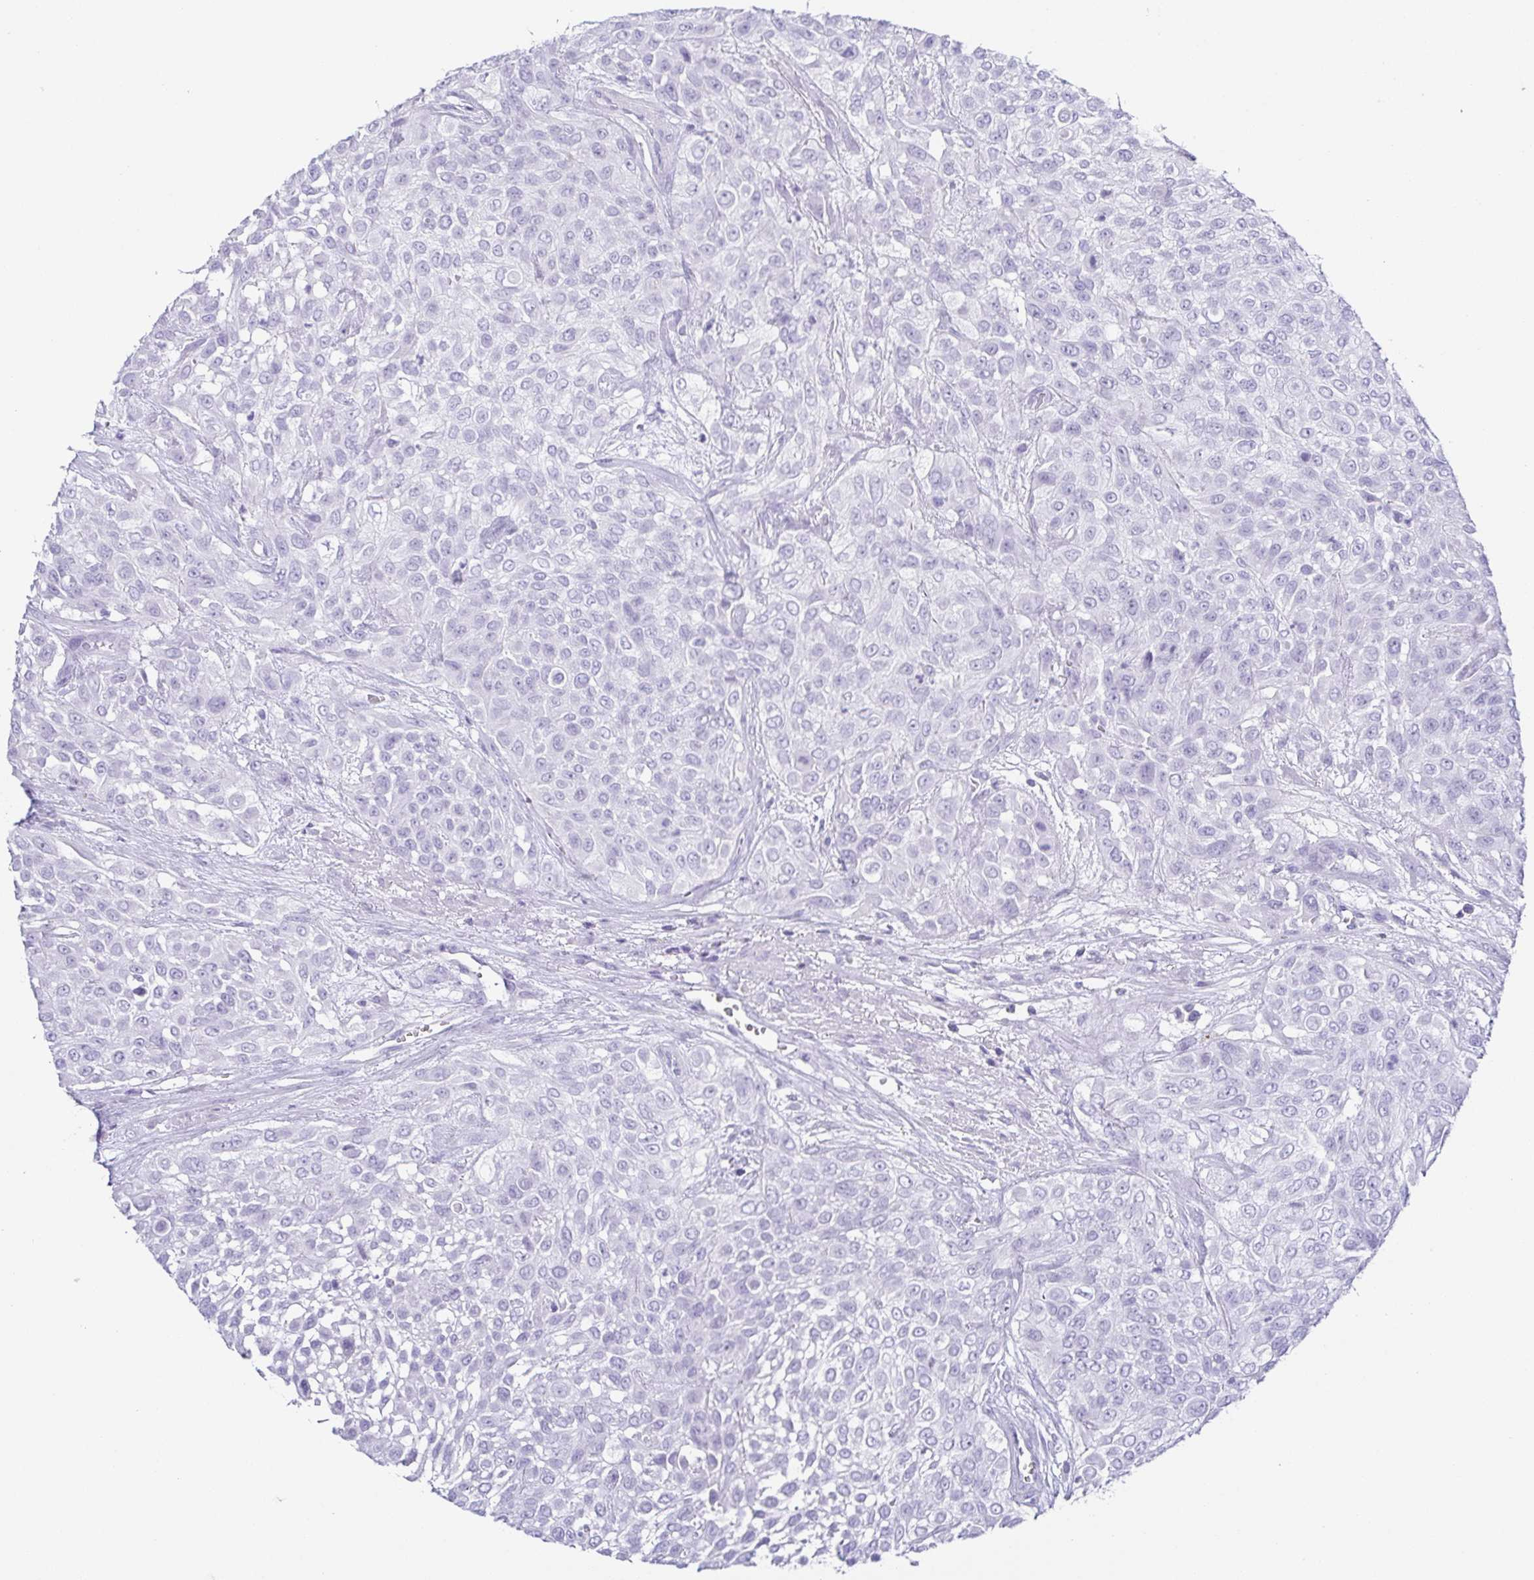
{"staining": {"intensity": "negative", "quantity": "none", "location": "none"}, "tissue": "urothelial cancer", "cell_type": "Tumor cells", "image_type": "cancer", "snomed": [{"axis": "morphology", "description": "Urothelial carcinoma, High grade"}, {"axis": "topography", "description": "Urinary bladder"}], "caption": "A micrograph of human urothelial cancer is negative for staining in tumor cells. (Immunohistochemistry (ihc), brightfield microscopy, high magnification).", "gene": "ZG16B", "patient": {"sex": "male", "age": 57}}